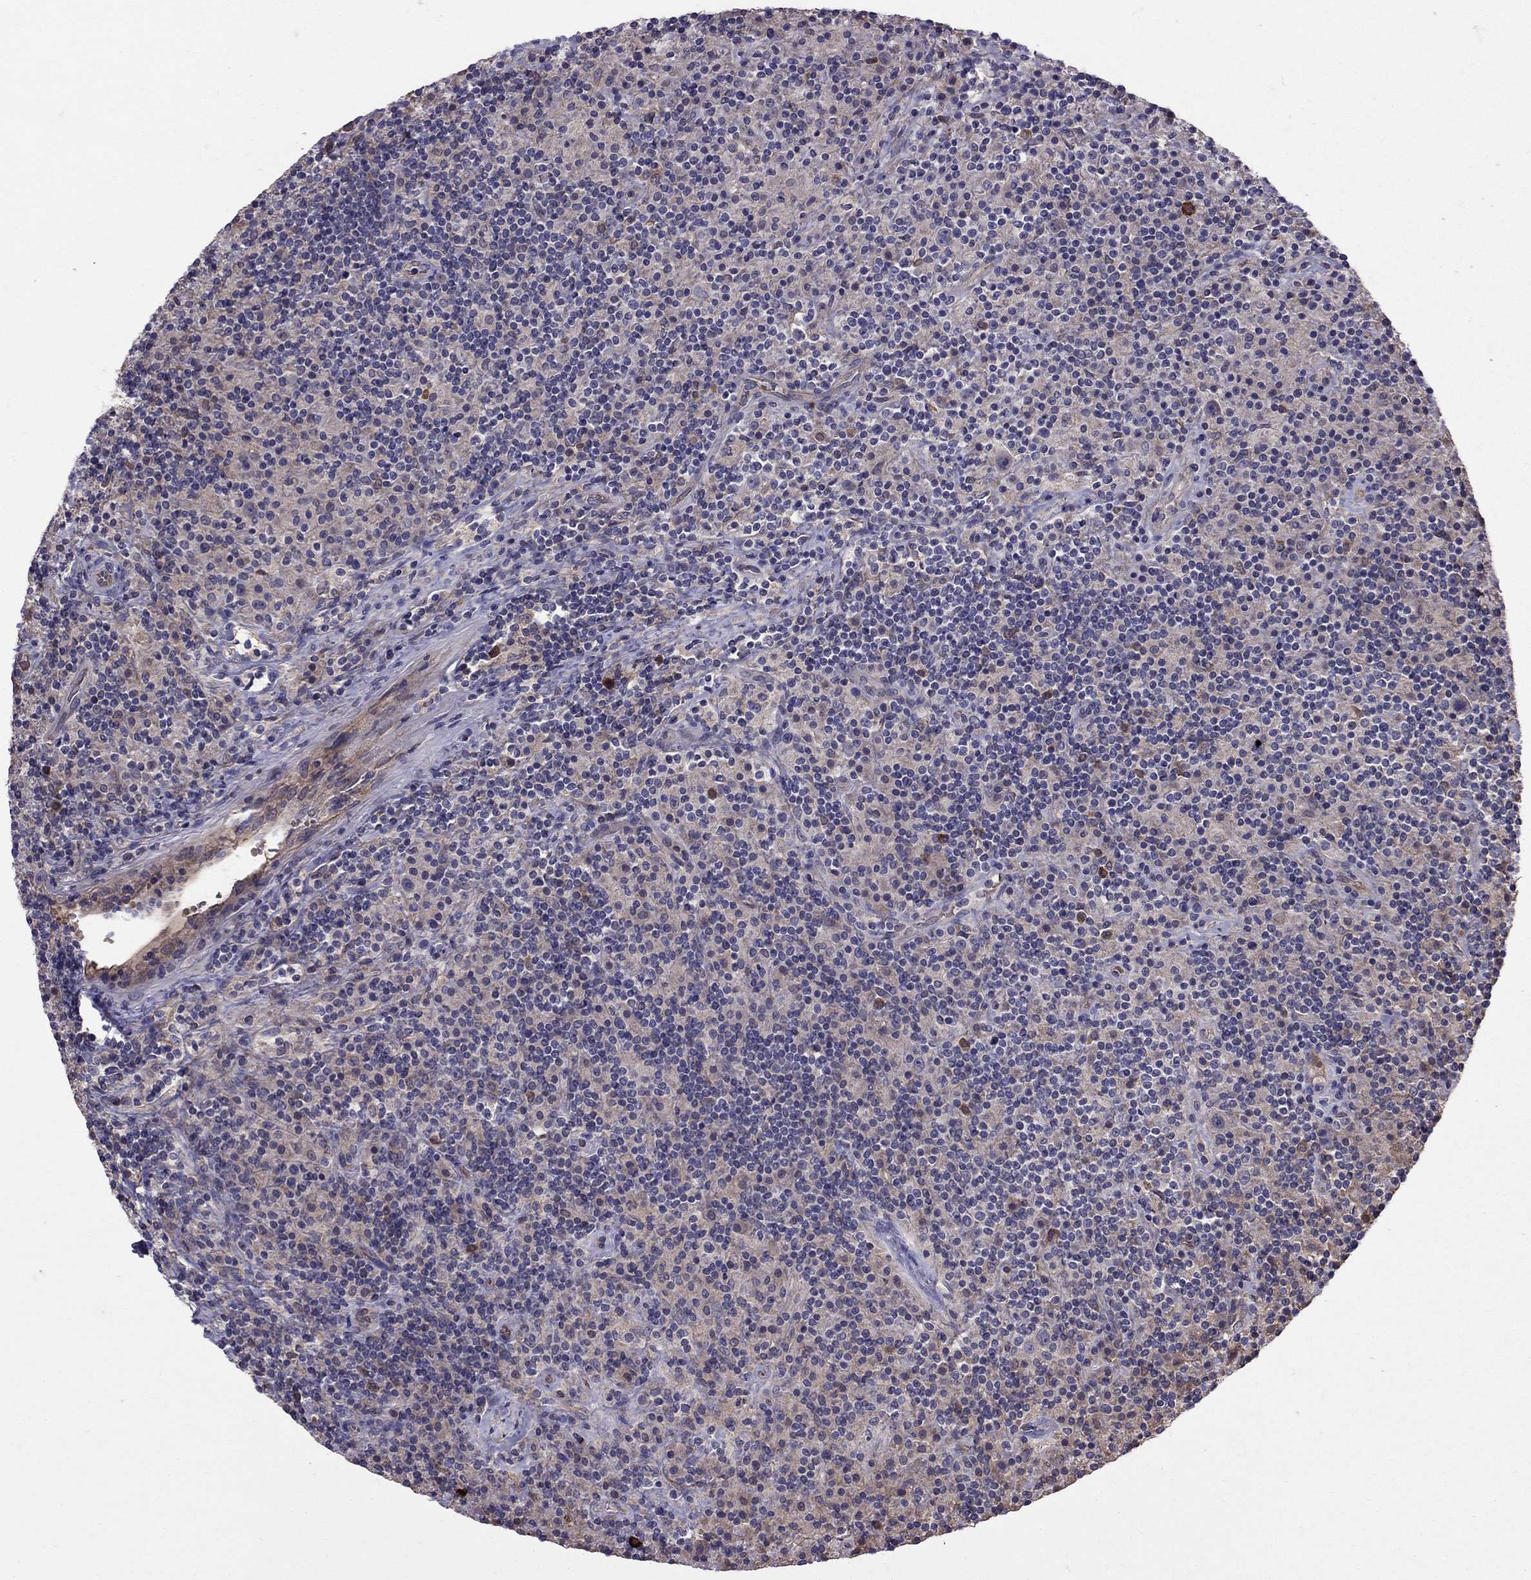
{"staining": {"intensity": "negative", "quantity": "none", "location": "none"}, "tissue": "lymphoma", "cell_type": "Tumor cells", "image_type": "cancer", "snomed": [{"axis": "morphology", "description": "Hodgkin's disease, NOS"}, {"axis": "topography", "description": "Lymph node"}], "caption": "High magnification brightfield microscopy of lymphoma stained with DAB (3,3'-diaminobenzidine) (brown) and counterstained with hematoxylin (blue): tumor cells show no significant expression.", "gene": "PIK3CG", "patient": {"sex": "male", "age": 70}}